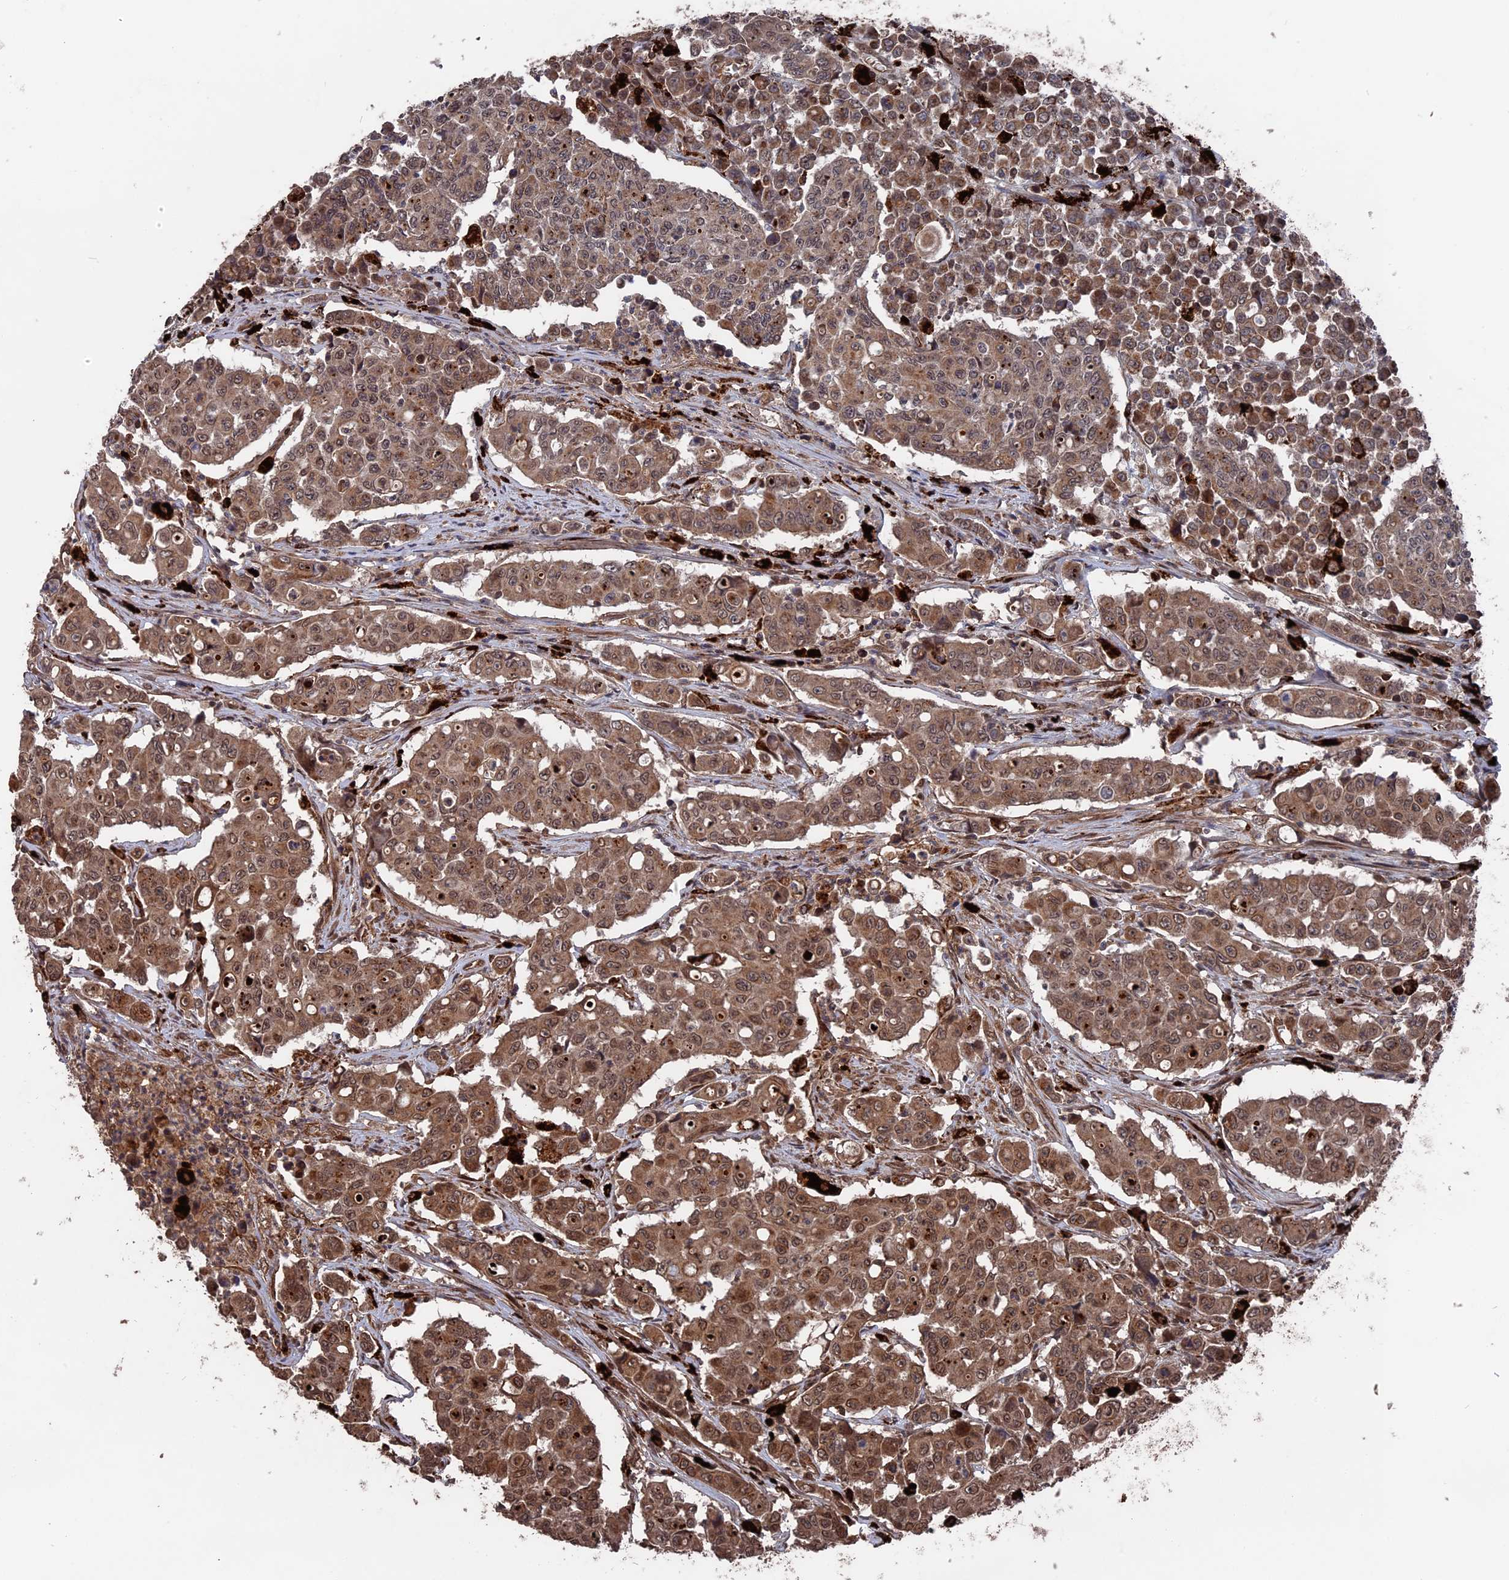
{"staining": {"intensity": "moderate", "quantity": ">75%", "location": "cytoplasmic/membranous,nuclear"}, "tissue": "colorectal cancer", "cell_type": "Tumor cells", "image_type": "cancer", "snomed": [{"axis": "morphology", "description": "Adenocarcinoma, NOS"}, {"axis": "topography", "description": "Colon"}], "caption": "This micrograph demonstrates immunohistochemistry (IHC) staining of adenocarcinoma (colorectal), with medium moderate cytoplasmic/membranous and nuclear staining in approximately >75% of tumor cells.", "gene": "TELO2", "patient": {"sex": "male", "age": 51}}